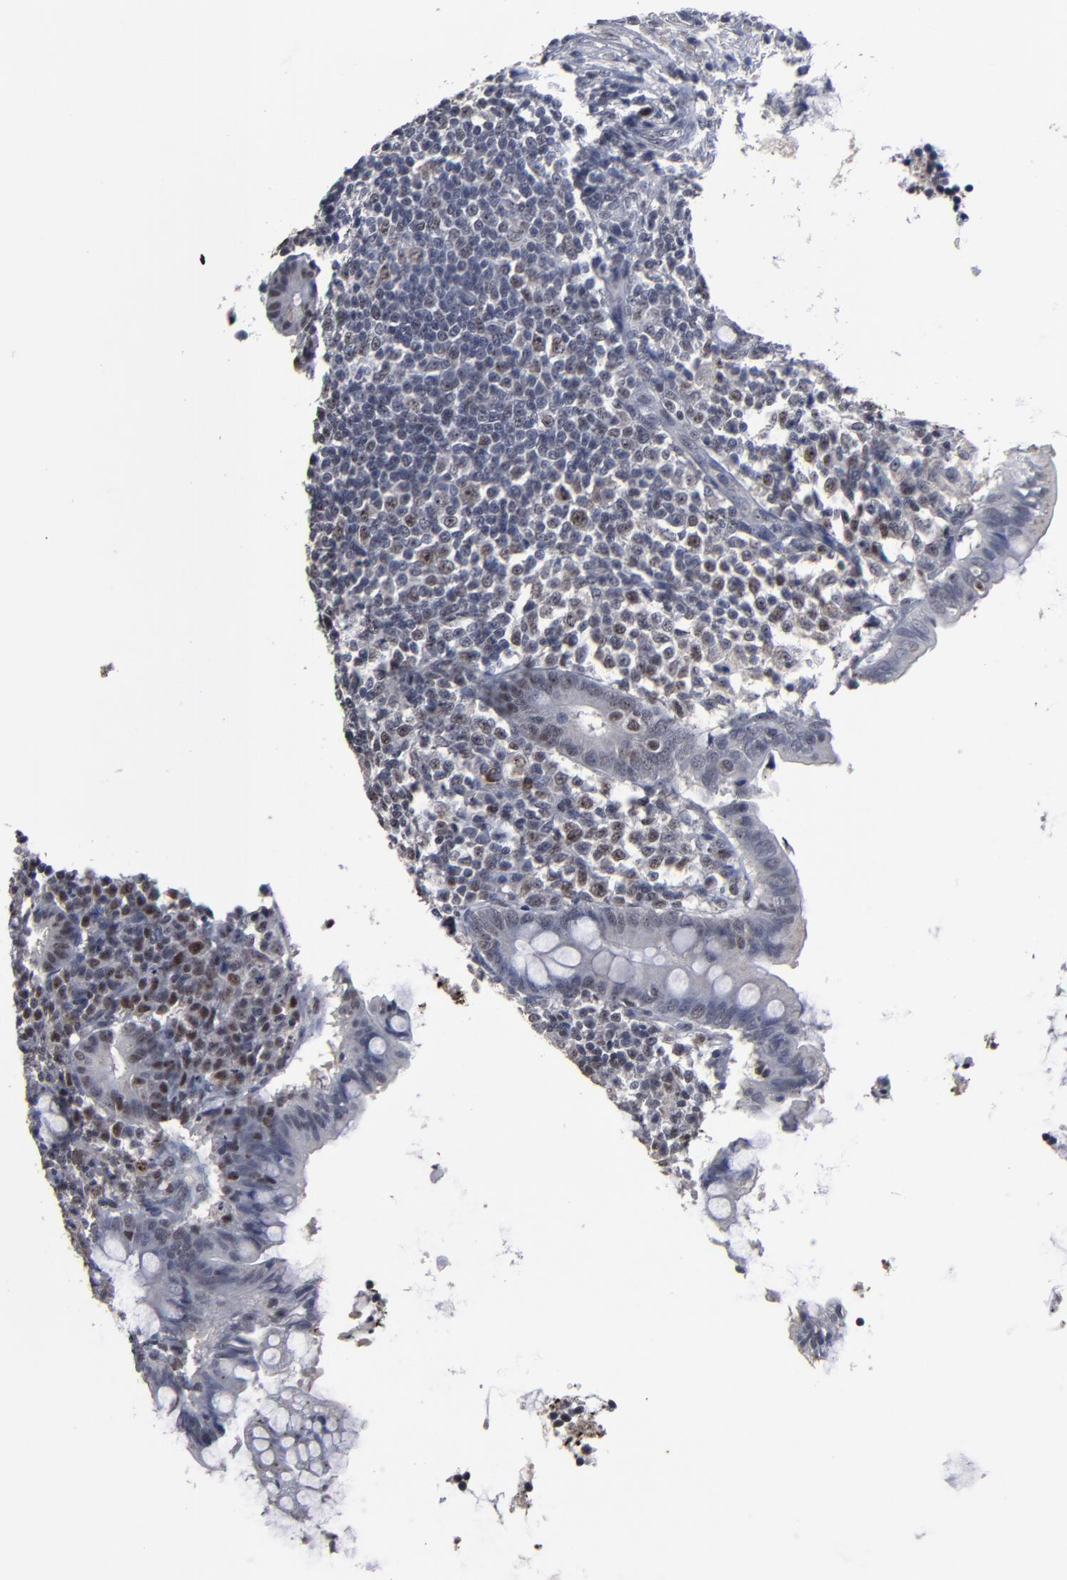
{"staining": {"intensity": "moderate", "quantity": "<25%", "location": "nuclear"}, "tissue": "appendix", "cell_type": "Glandular cells", "image_type": "normal", "snomed": [{"axis": "morphology", "description": "Normal tissue, NOS"}, {"axis": "topography", "description": "Appendix"}], "caption": "A micrograph showing moderate nuclear expression in about <25% of glandular cells in benign appendix, as visualized by brown immunohistochemical staining.", "gene": "SSRP1", "patient": {"sex": "female", "age": 66}}